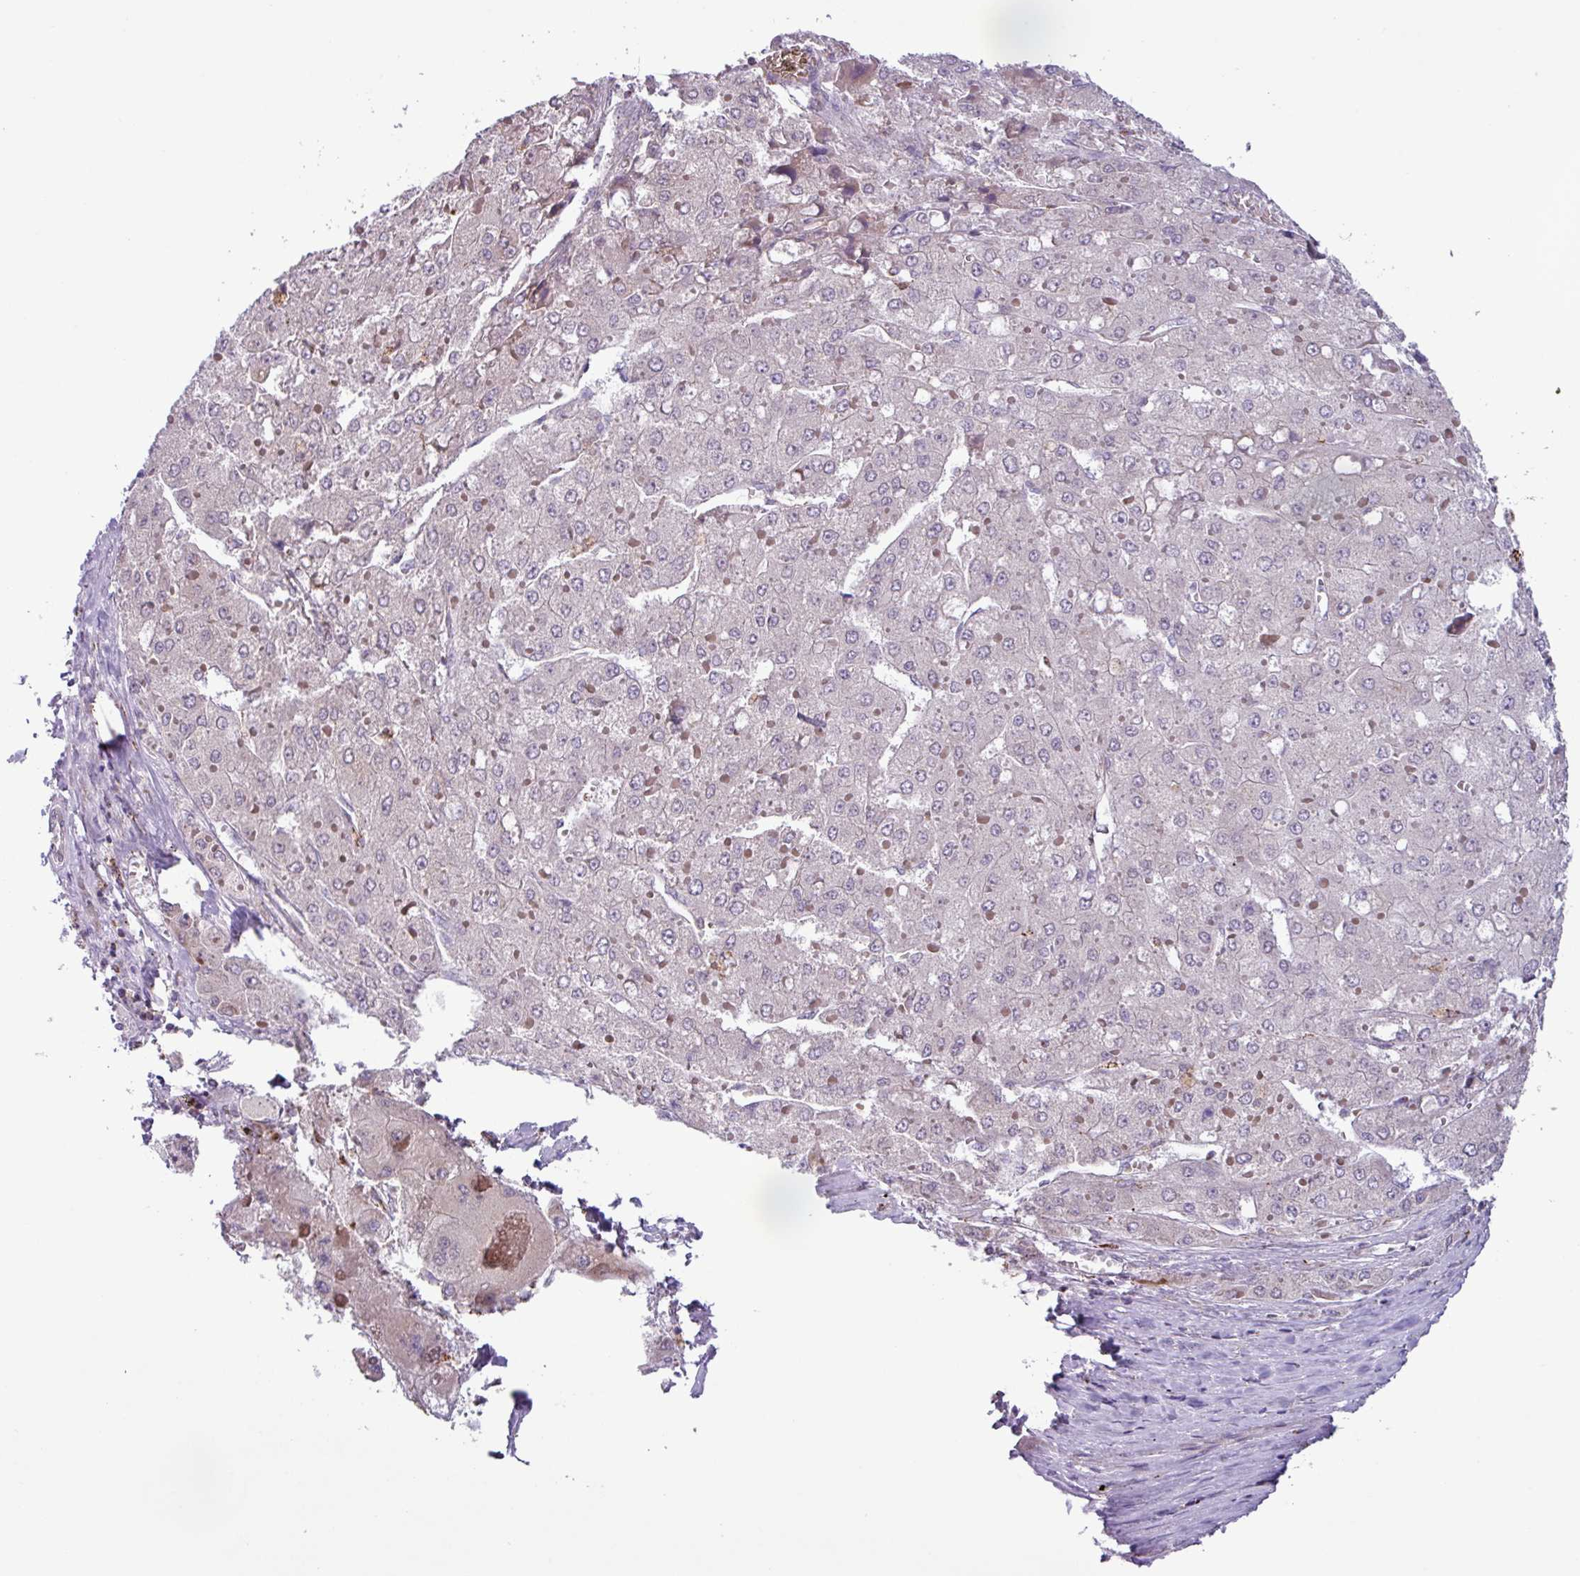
{"staining": {"intensity": "moderate", "quantity": "<25%", "location": "cytoplasmic/membranous"}, "tissue": "liver cancer", "cell_type": "Tumor cells", "image_type": "cancer", "snomed": [{"axis": "morphology", "description": "Carcinoma, Hepatocellular, NOS"}, {"axis": "topography", "description": "Liver"}], "caption": "Liver hepatocellular carcinoma was stained to show a protein in brown. There is low levels of moderate cytoplasmic/membranous staining in approximately <25% of tumor cells. (DAB = brown stain, brightfield microscopy at high magnification).", "gene": "AKIRIN1", "patient": {"sex": "female", "age": 73}}